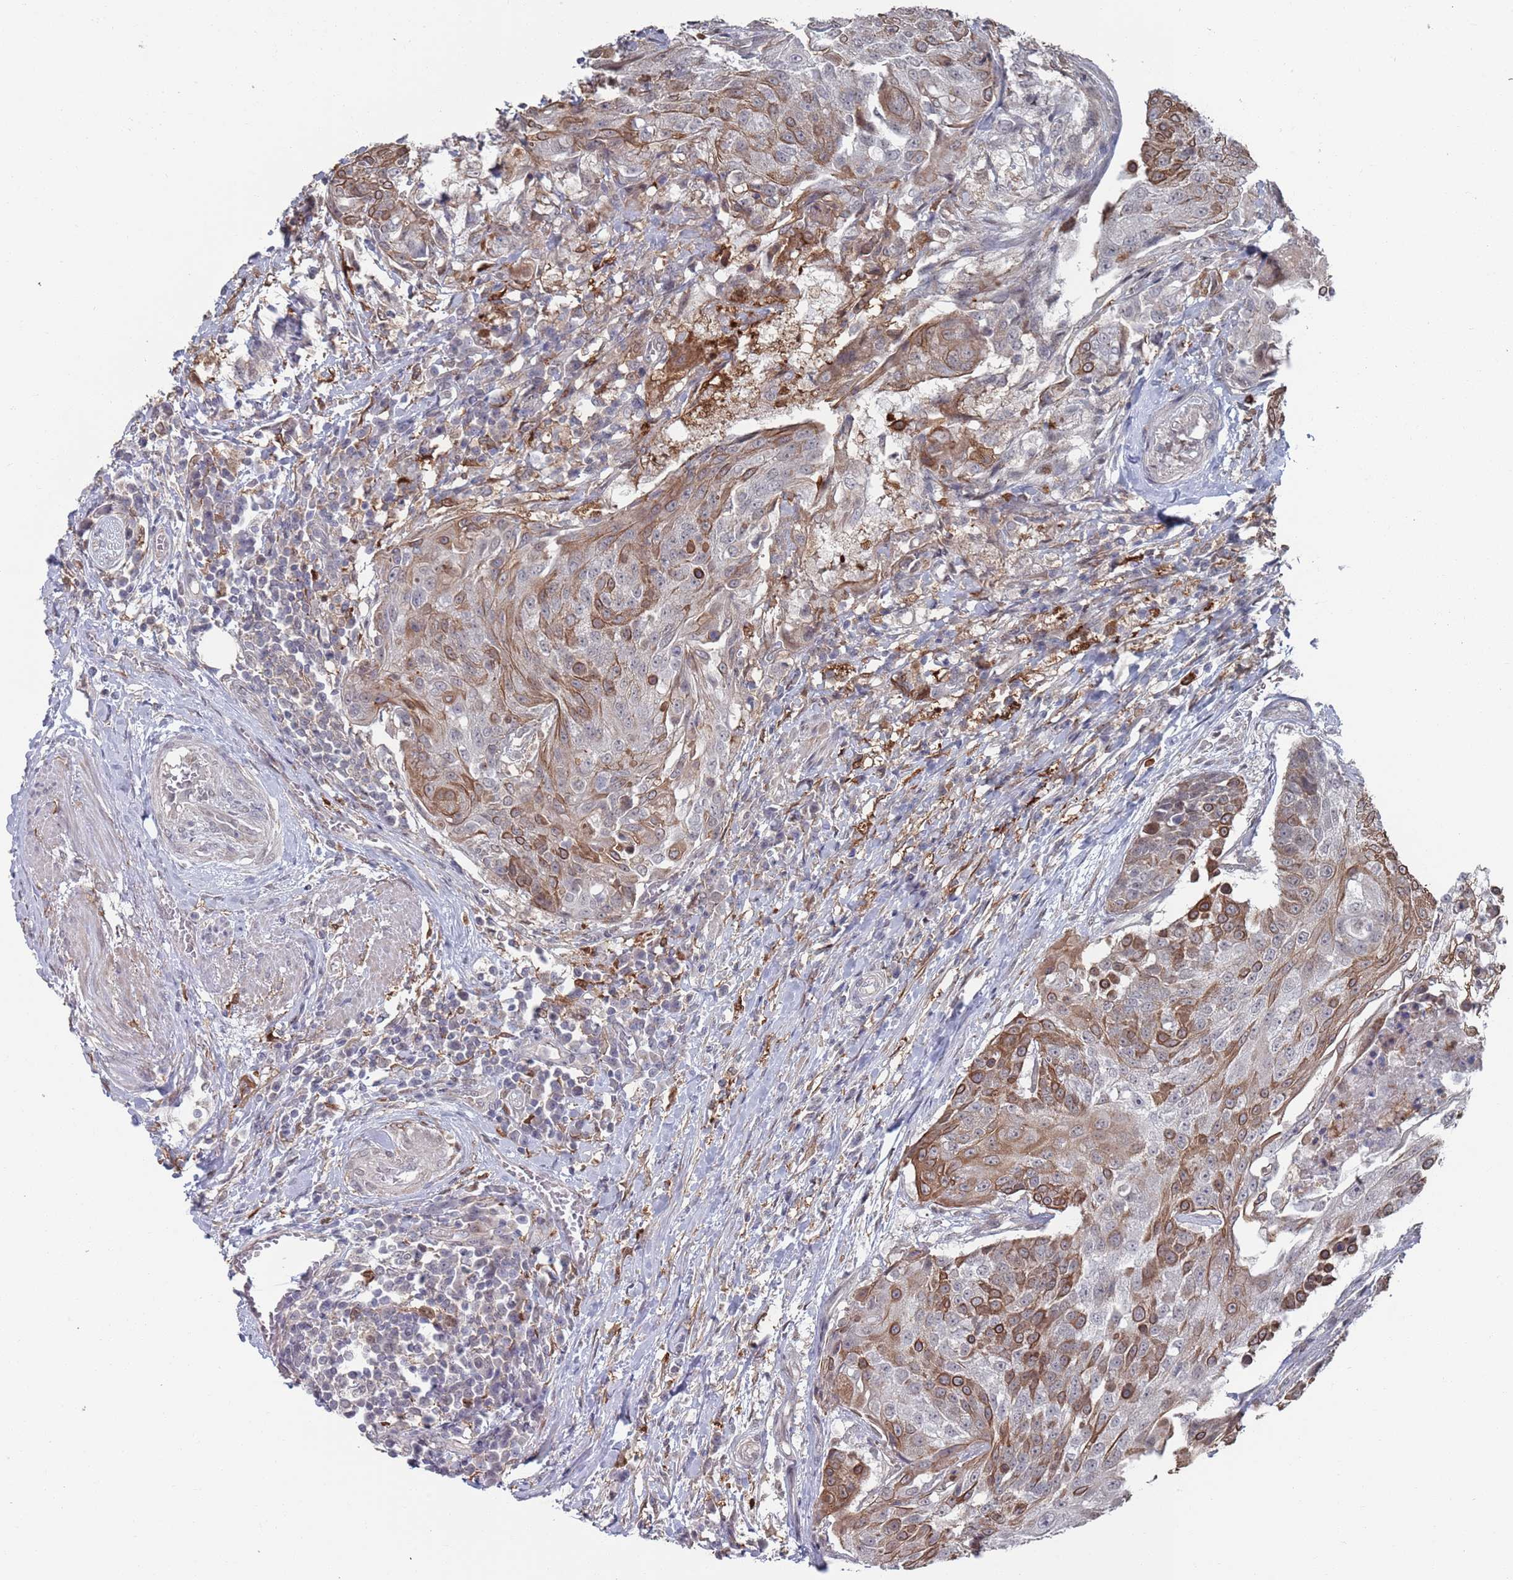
{"staining": {"intensity": "moderate", "quantity": "25%-75%", "location": "cytoplasmic/membranous"}, "tissue": "urothelial cancer", "cell_type": "Tumor cells", "image_type": "cancer", "snomed": [{"axis": "morphology", "description": "Urothelial carcinoma, High grade"}, {"axis": "topography", "description": "Urinary bladder"}], "caption": "Tumor cells show moderate cytoplasmic/membranous expression in about 25%-75% of cells in urothelial carcinoma (high-grade). Nuclei are stained in blue.", "gene": "DGKD", "patient": {"sex": "female", "age": 63}}